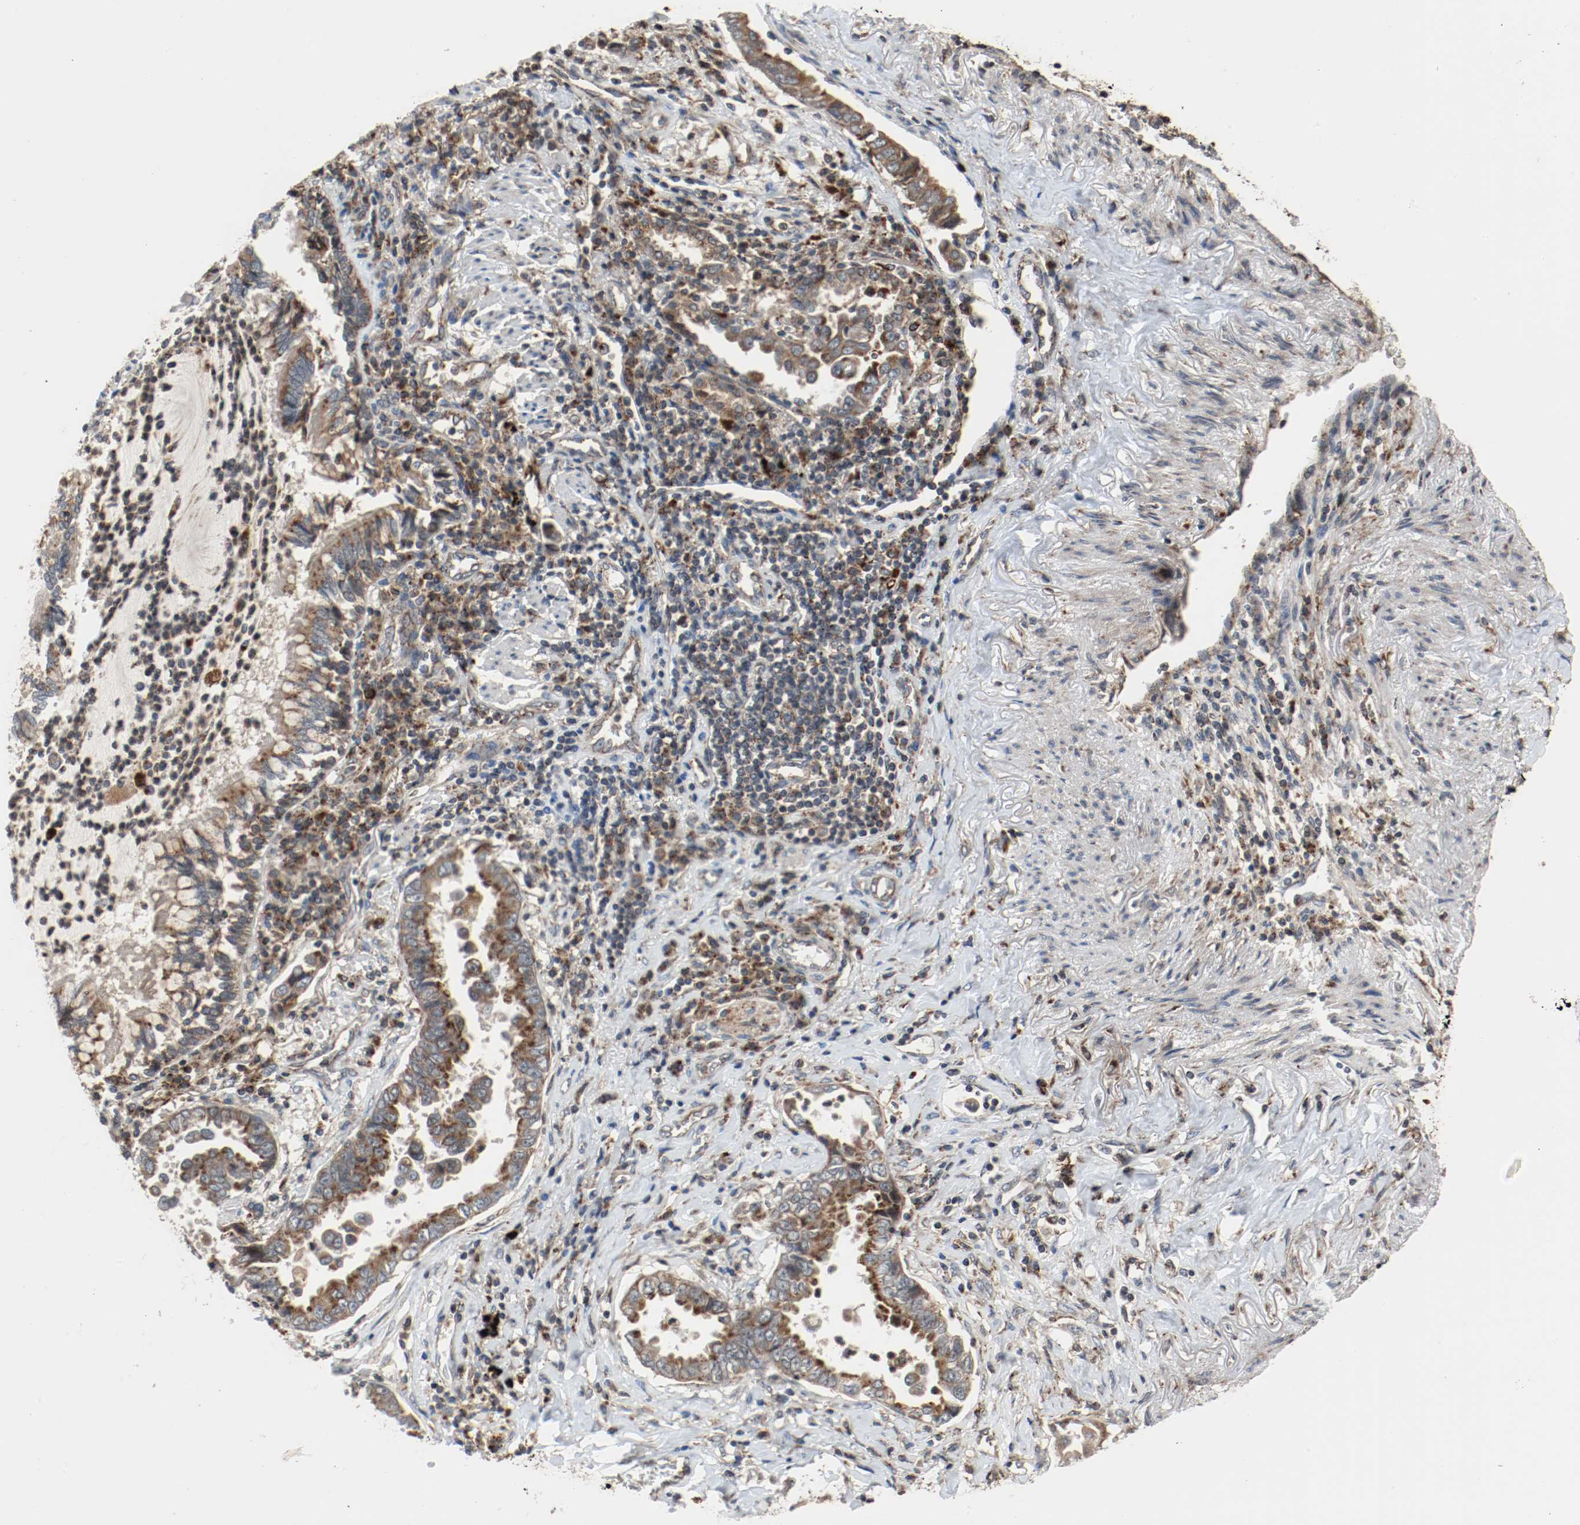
{"staining": {"intensity": "moderate", "quantity": ">75%", "location": "cytoplasmic/membranous"}, "tissue": "lung cancer", "cell_type": "Tumor cells", "image_type": "cancer", "snomed": [{"axis": "morphology", "description": "Normal tissue, NOS"}, {"axis": "morphology", "description": "Inflammation, NOS"}, {"axis": "morphology", "description": "Adenocarcinoma, NOS"}, {"axis": "topography", "description": "Lung"}], "caption": "High-magnification brightfield microscopy of adenocarcinoma (lung) stained with DAB (brown) and counterstained with hematoxylin (blue). tumor cells exhibit moderate cytoplasmic/membranous staining is present in approximately>75% of cells.", "gene": "LAMP2", "patient": {"sex": "female", "age": 64}}